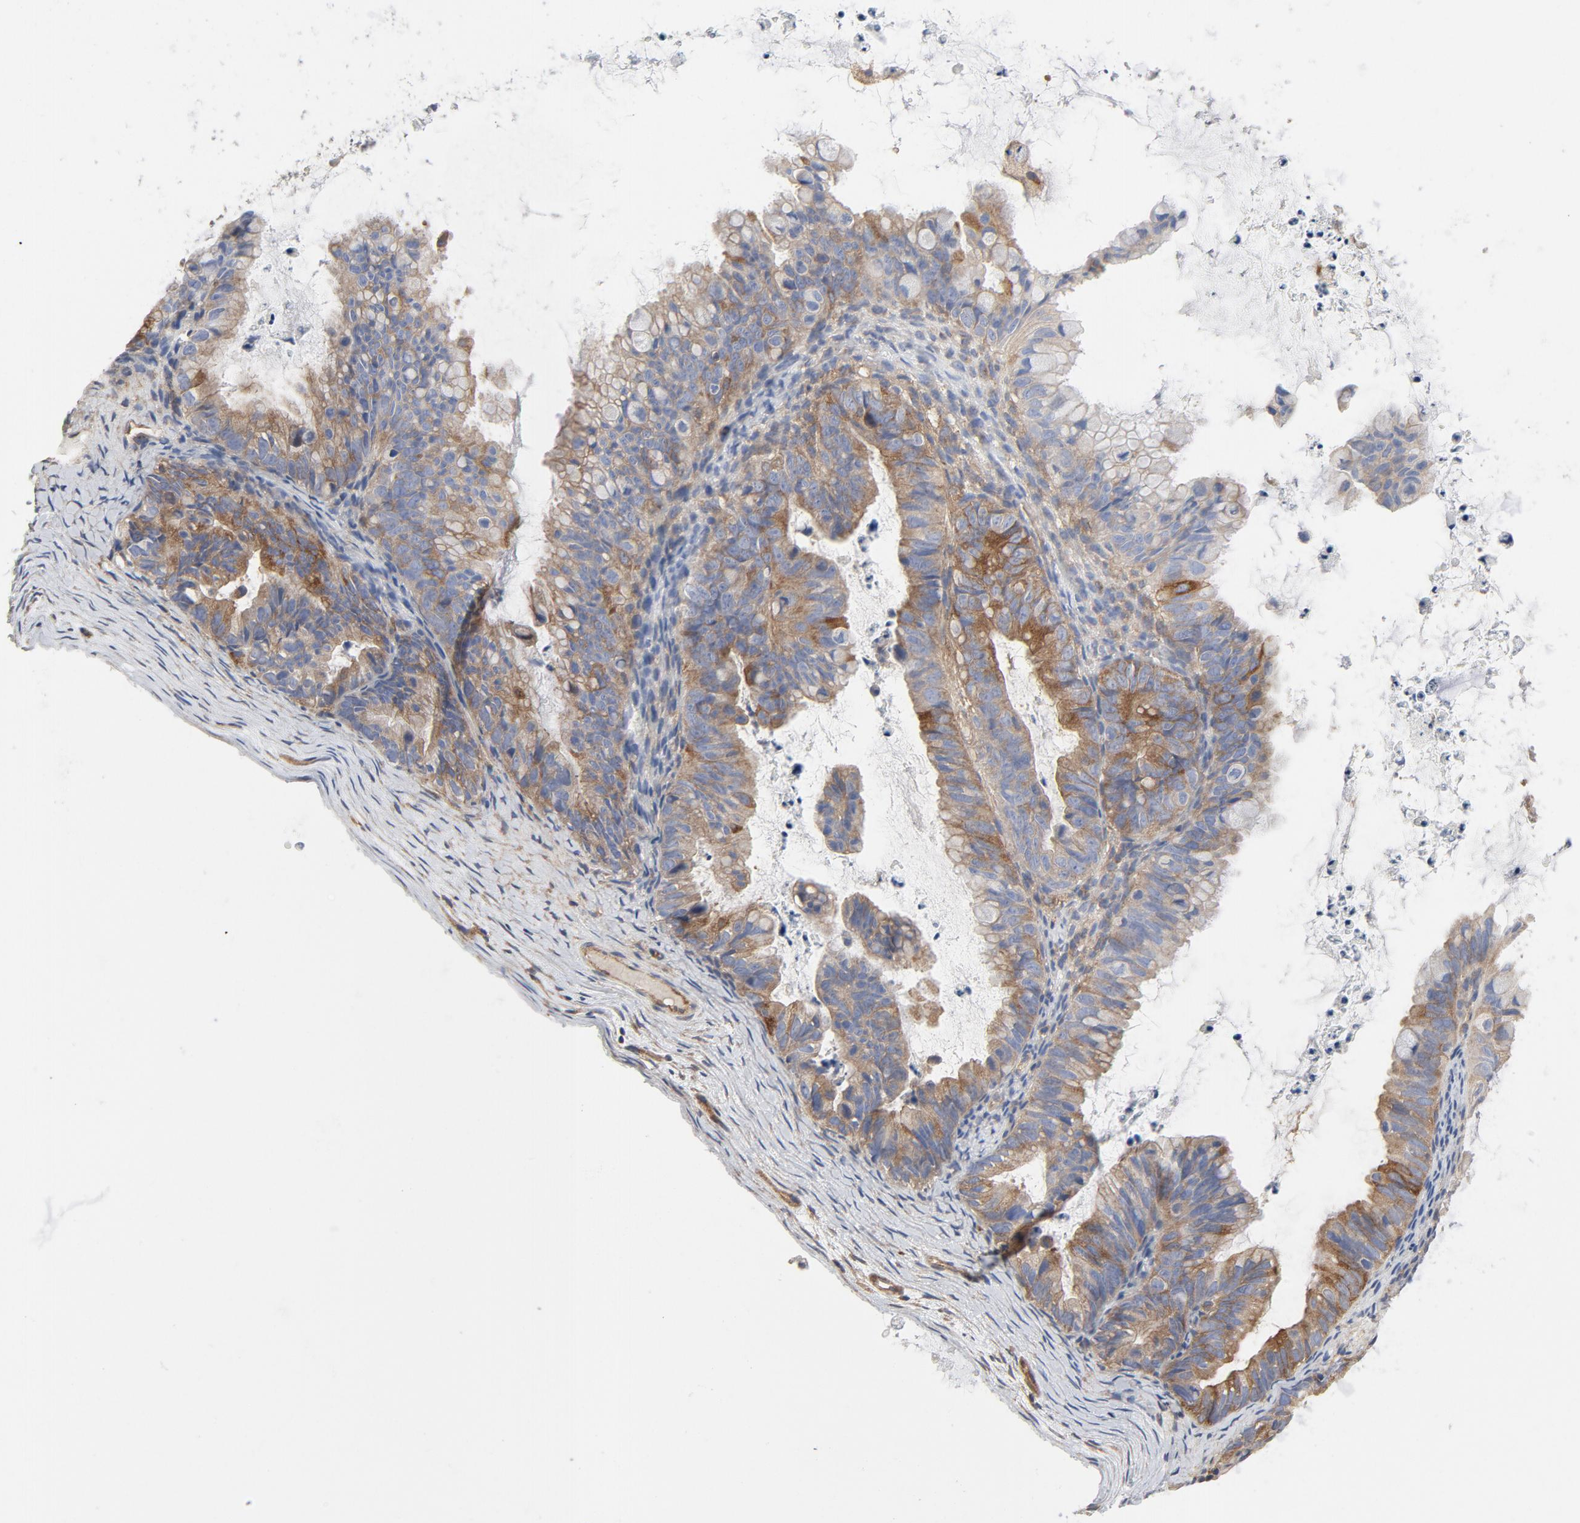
{"staining": {"intensity": "moderate", "quantity": "25%-75%", "location": "cytoplasmic/membranous"}, "tissue": "ovarian cancer", "cell_type": "Tumor cells", "image_type": "cancer", "snomed": [{"axis": "morphology", "description": "Cystadenocarcinoma, mucinous, NOS"}, {"axis": "topography", "description": "Ovary"}], "caption": "DAB immunohistochemical staining of ovarian mucinous cystadenocarcinoma displays moderate cytoplasmic/membranous protein positivity in about 25%-75% of tumor cells. Using DAB (3,3'-diaminobenzidine) (brown) and hematoxylin (blue) stains, captured at high magnification using brightfield microscopy.", "gene": "RABEP1", "patient": {"sex": "female", "age": 36}}